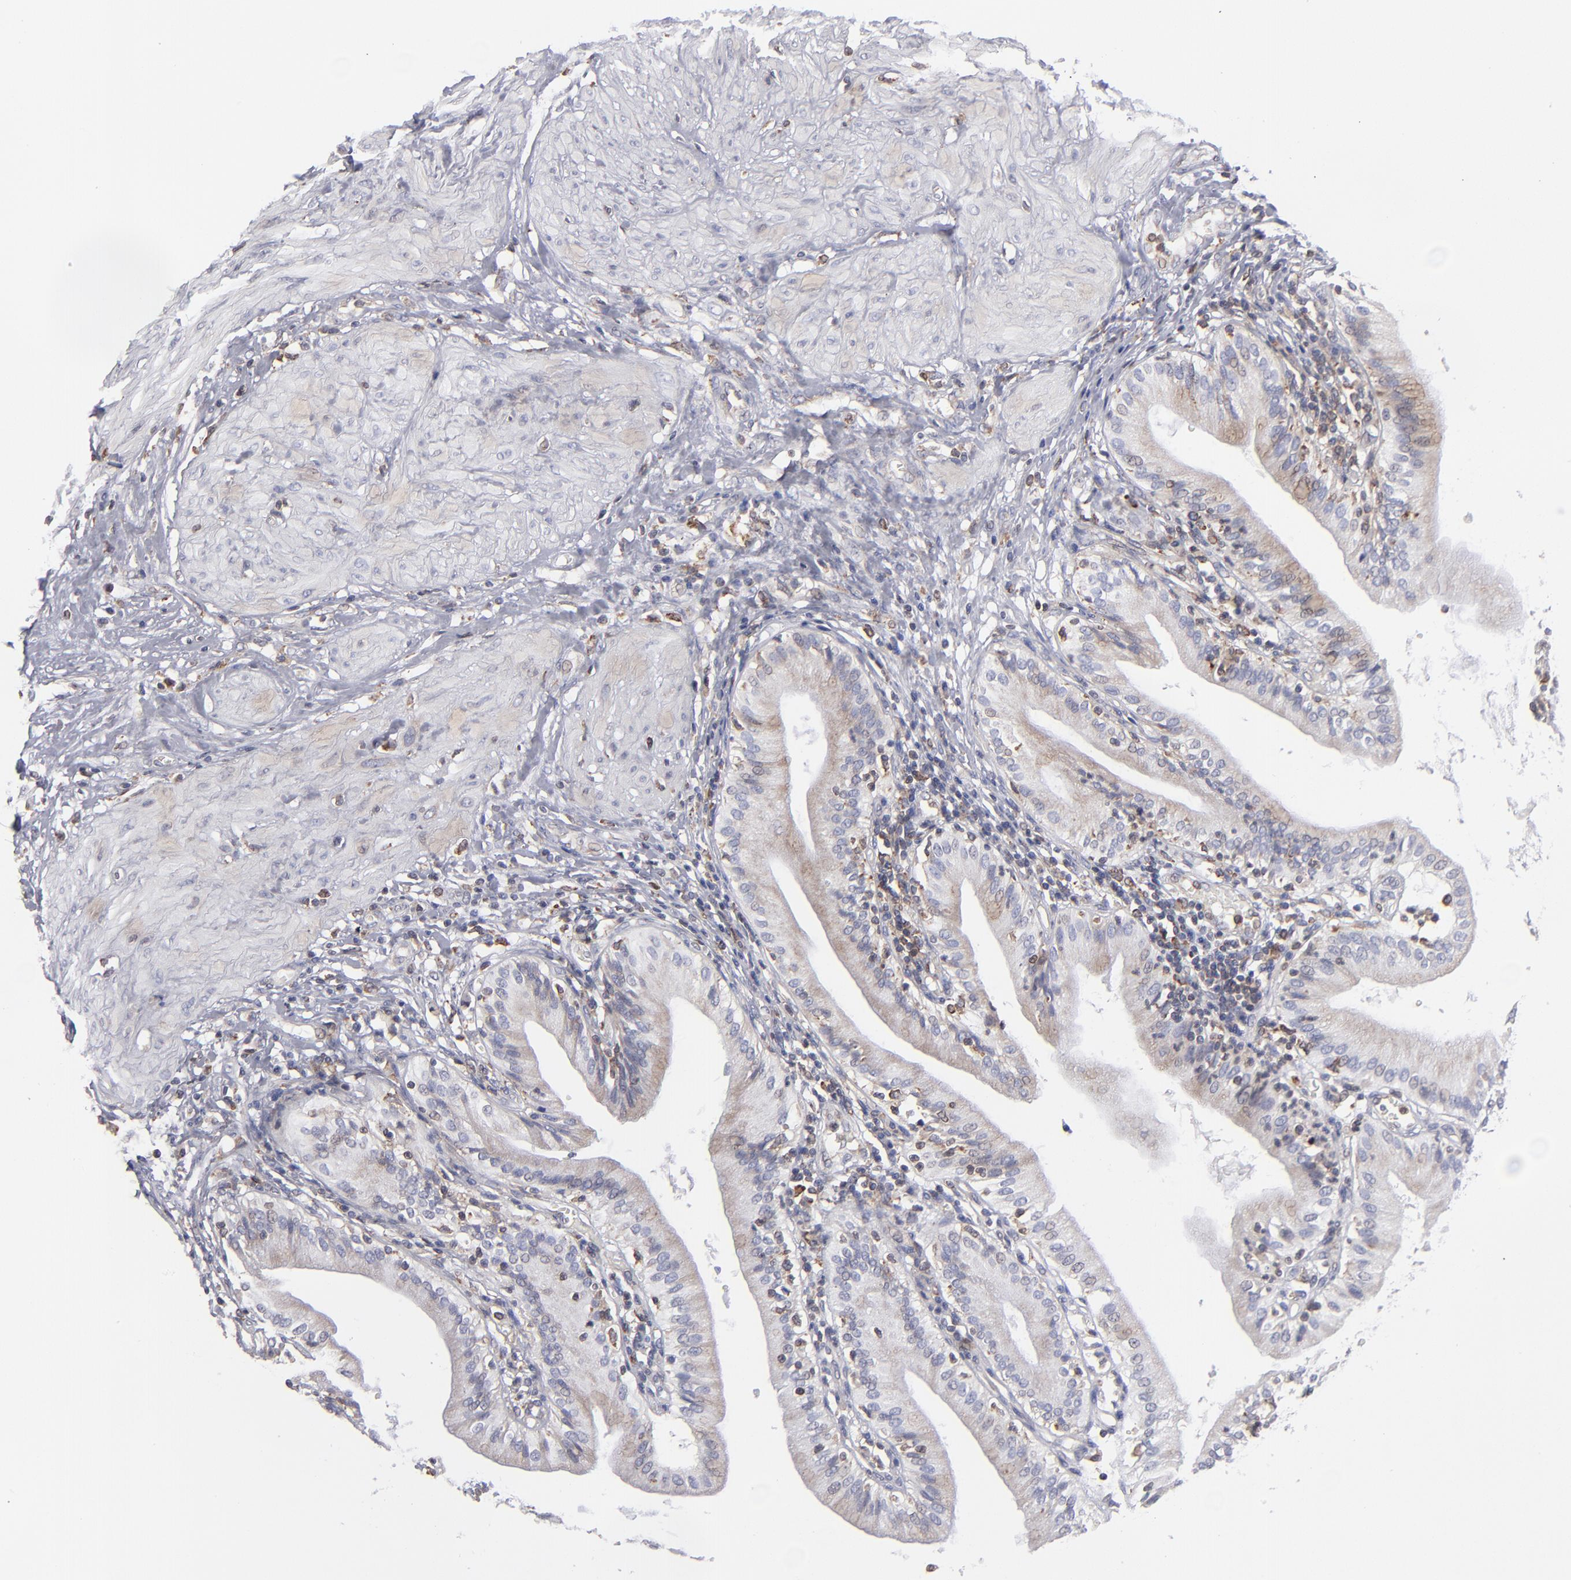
{"staining": {"intensity": "weak", "quantity": "<25%", "location": "cytoplasmic/membranous"}, "tissue": "gallbladder", "cell_type": "Glandular cells", "image_type": "normal", "snomed": [{"axis": "morphology", "description": "Normal tissue, NOS"}, {"axis": "topography", "description": "Gallbladder"}], "caption": "This is a micrograph of IHC staining of benign gallbladder, which shows no expression in glandular cells.", "gene": "TMX1", "patient": {"sex": "male", "age": 58}}